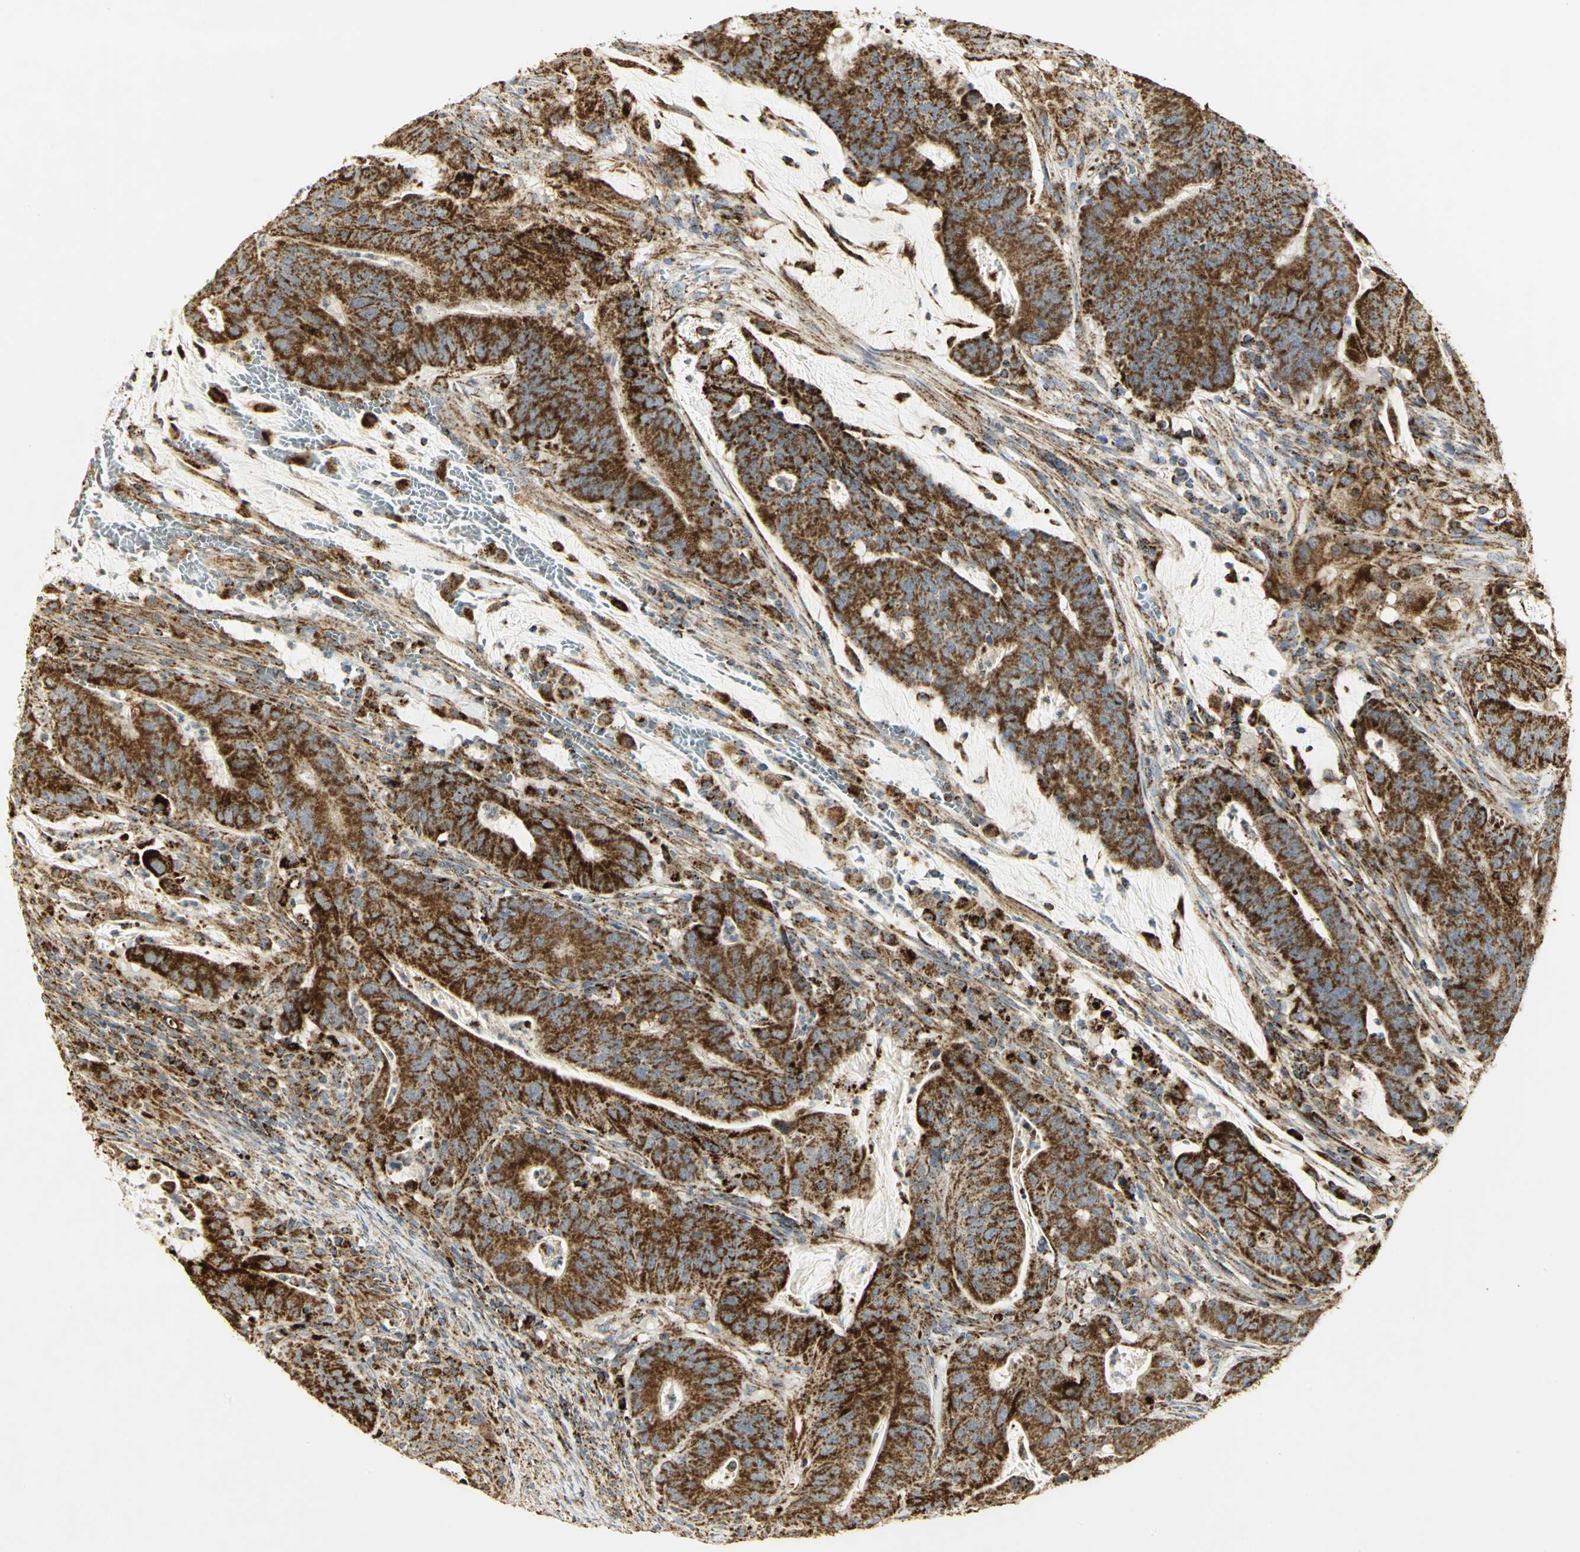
{"staining": {"intensity": "strong", "quantity": ">75%", "location": "cytoplasmic/membranous"}, "tissue": "colorectal cancer", "cell_type": "Tumor cells", "image_type": "cancer", "snomed": [{"axis": "morphology", "description": "Adenocarcinoma, NOS"}, {"axis": "topography", "description": "Colon"}], "caption": "Colorectal cancer stained with a brown dye shows strong cytoplasmic/membranous positive expression in approximately >75% of tumor cells.", "gene": "VDAC1", "patient": {"sex": "male", "age": 45}}